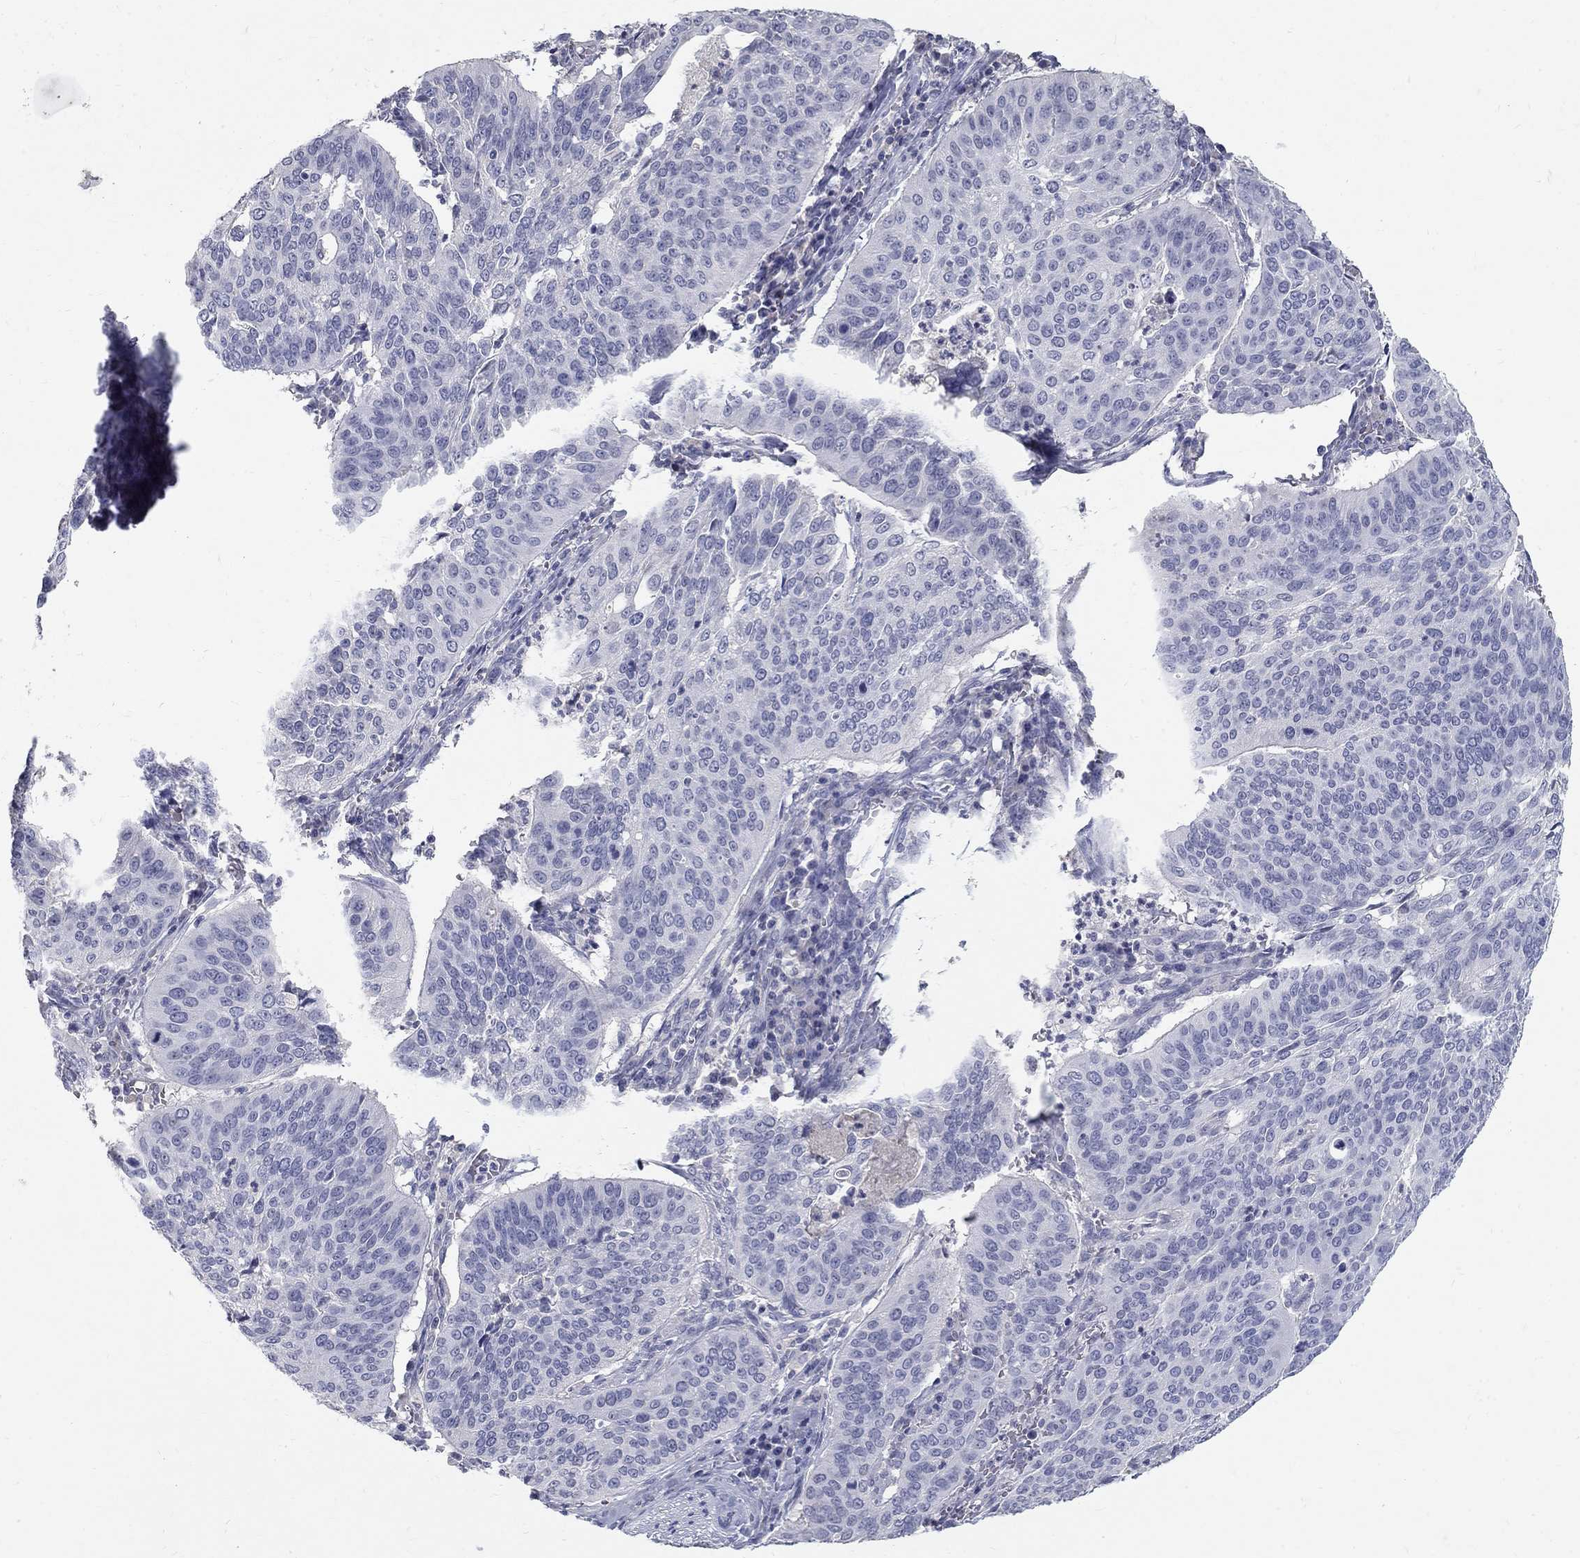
{"staining": {"intensity": "negative", "quantity": "none", "location": "none"}, "tissue": "cervical cancer", "cell_type": "Tumor cells", "image_type": "cancer", "snomed": [{"axis": "morphology", "description": "Normal tissue, NOS"}, {"axis": "morphology", "description": "Squamous cell carcinoma, NOS"}, {"axis": "topography", "description": "Cervix"}], "caption": "There is no significant staining in tumor cells of cervical squamous cell carcinoma.", "gene": "PTH1R", "patient": {"sex": "female", "age": 39}}